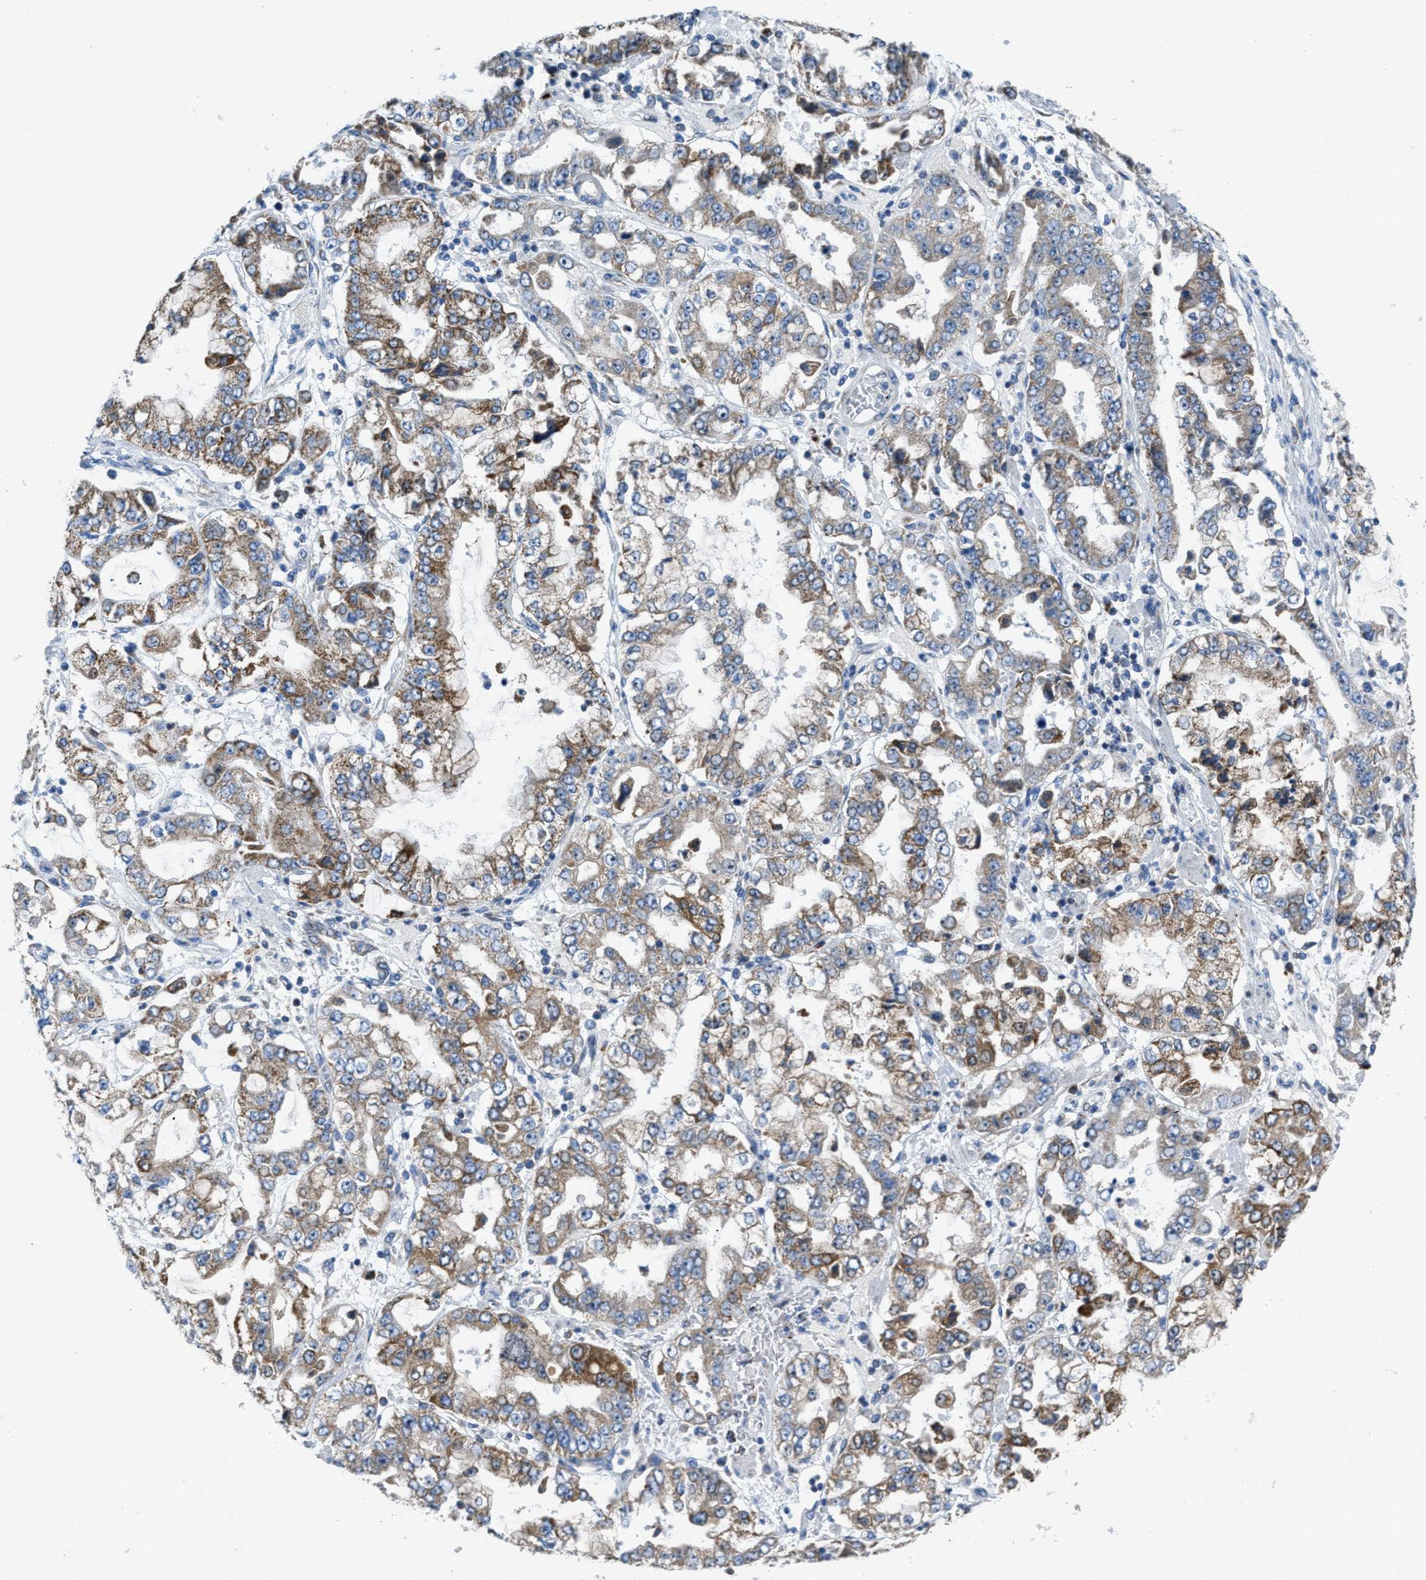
{"staining": {"intensity": "moderate", "quantity": ">75%", "location": "cytoplasmic/membranous"}, "tissue": "stomach cancer", "cell_type": "Tumor cells", "image_type": "cancer", "snomed": [{"axis": "morphology", "description": "Adenocarcinoma, NOS"}, {"axis": "topography", "description": "Stomach"}], "caption": "Tumor cells exhibit medium levels of moderate cytoplasmic/membranous positivity in about >75% of cells in stomach cancer (adenocarcinoma).", "gene": "ETFB", "patient": {"sex": "male", "age": 76}}